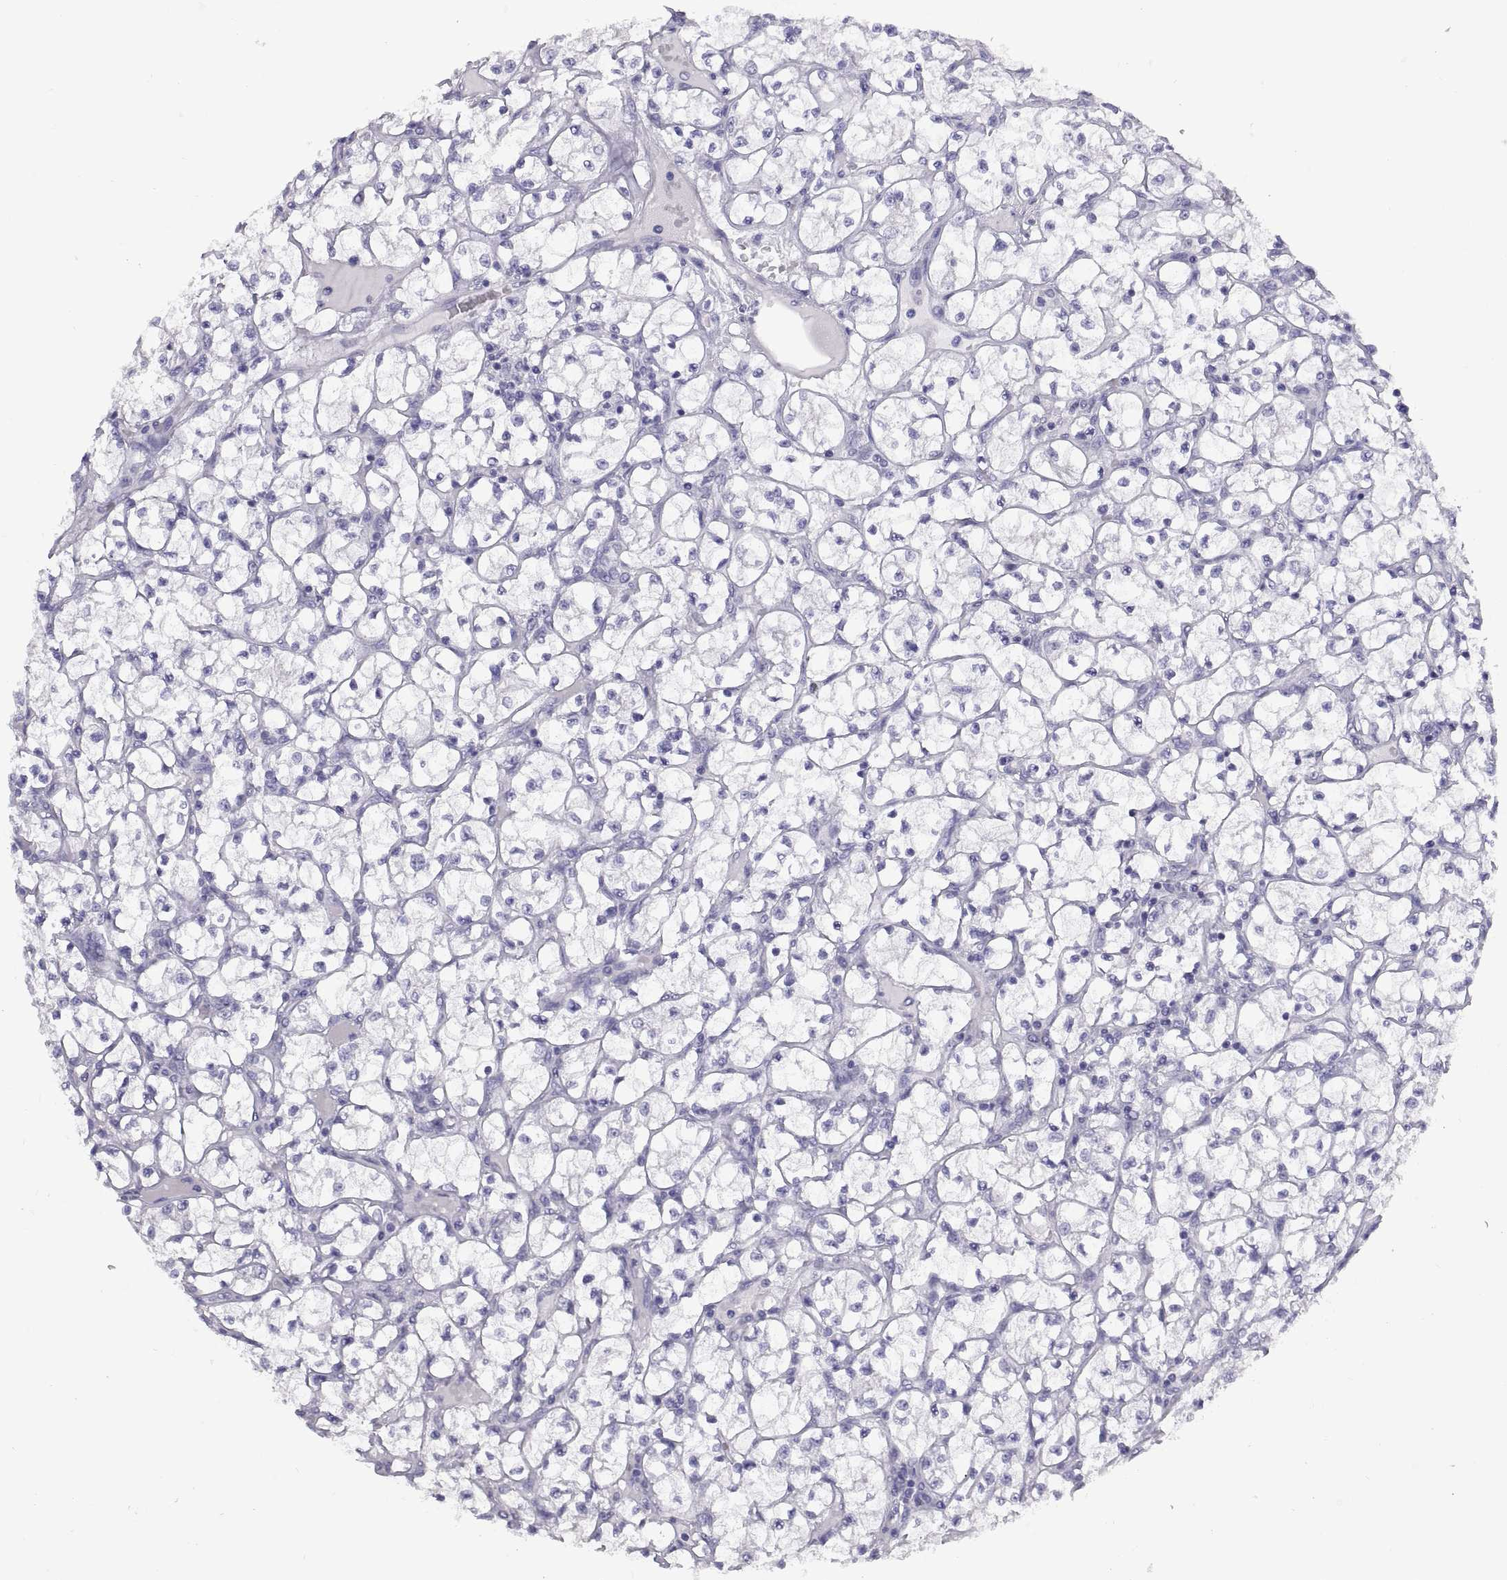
{"staining": {"intensity": "negative", "quantity": "none", "location": "none"}, "tissue": "renal cancer", "cell_type": "Tumor cells", "image_type": "cancer", "snomed": [{"axis": "morphology", "description": "Adenocarcinoma, NOS"}, {"axis": "topography", "description": "Kidney"}], "caption": "A high-resolution image shows IHC staining of adenocarcinoma (renal), which reveals no significant staining in tumor cells.", "gene": "RGS20", "patient": {"sex": "female", "age": 64}}